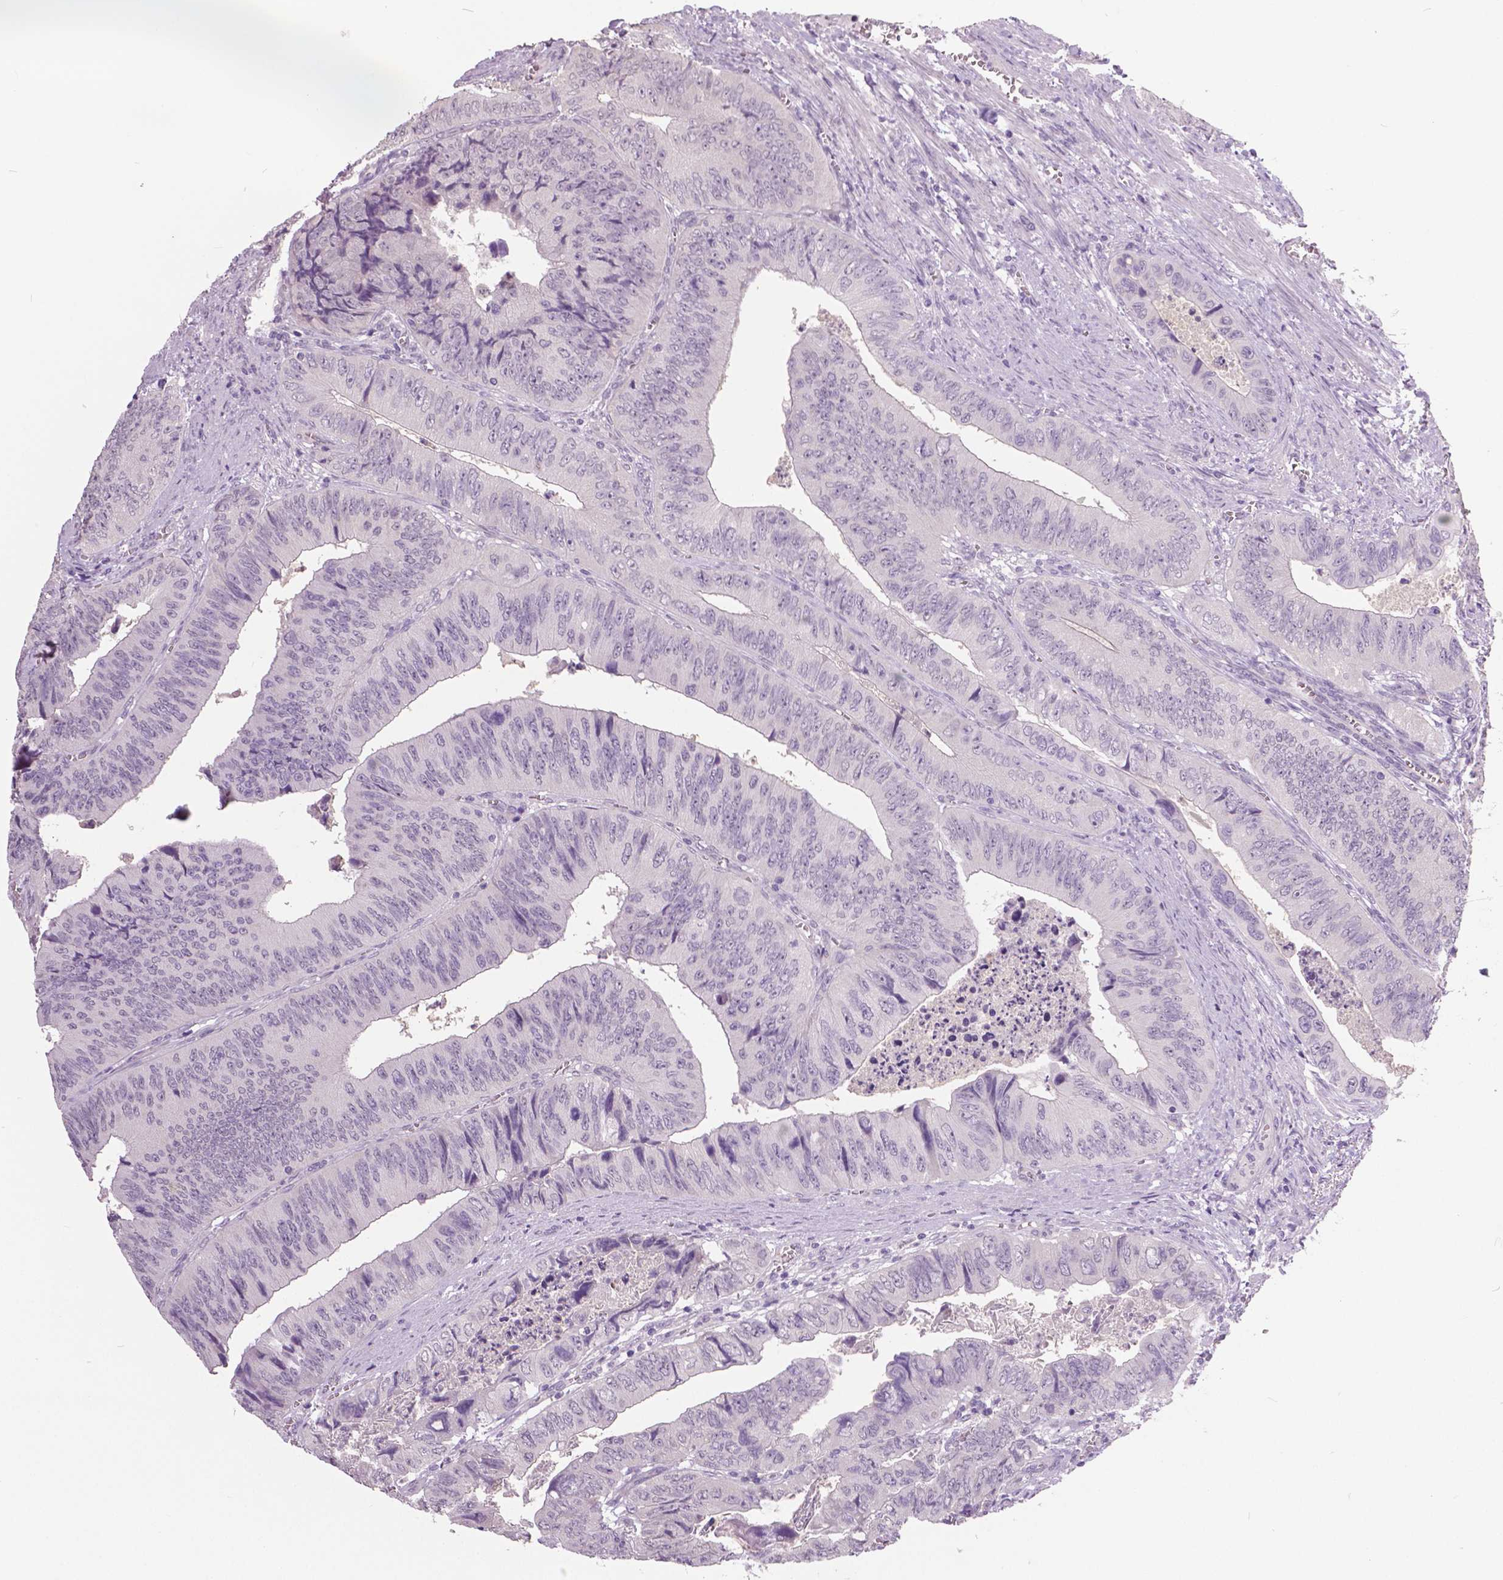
{"staining": {"intensity": "negative", "quantity": "none", "location": "none"}, "tissue": "colorectal cancer", "cell_type": "Tumor cells", "image_type": "cancer", "snomed": [{"axis": "morphology", "description": "Adenocarcinoma, NOS"}, {"axis": "topography", "description": "Colon"}], "caption": "IHC of human colorectal cancer (adenocarcinoma) exhibits no positivity in tumor cells. (Brightfield microscopy of DAB immunohistochemistry (IHC) at high magnification).", "gene": "FOXA1", "patient": {"sex": "female", "age": 84}}